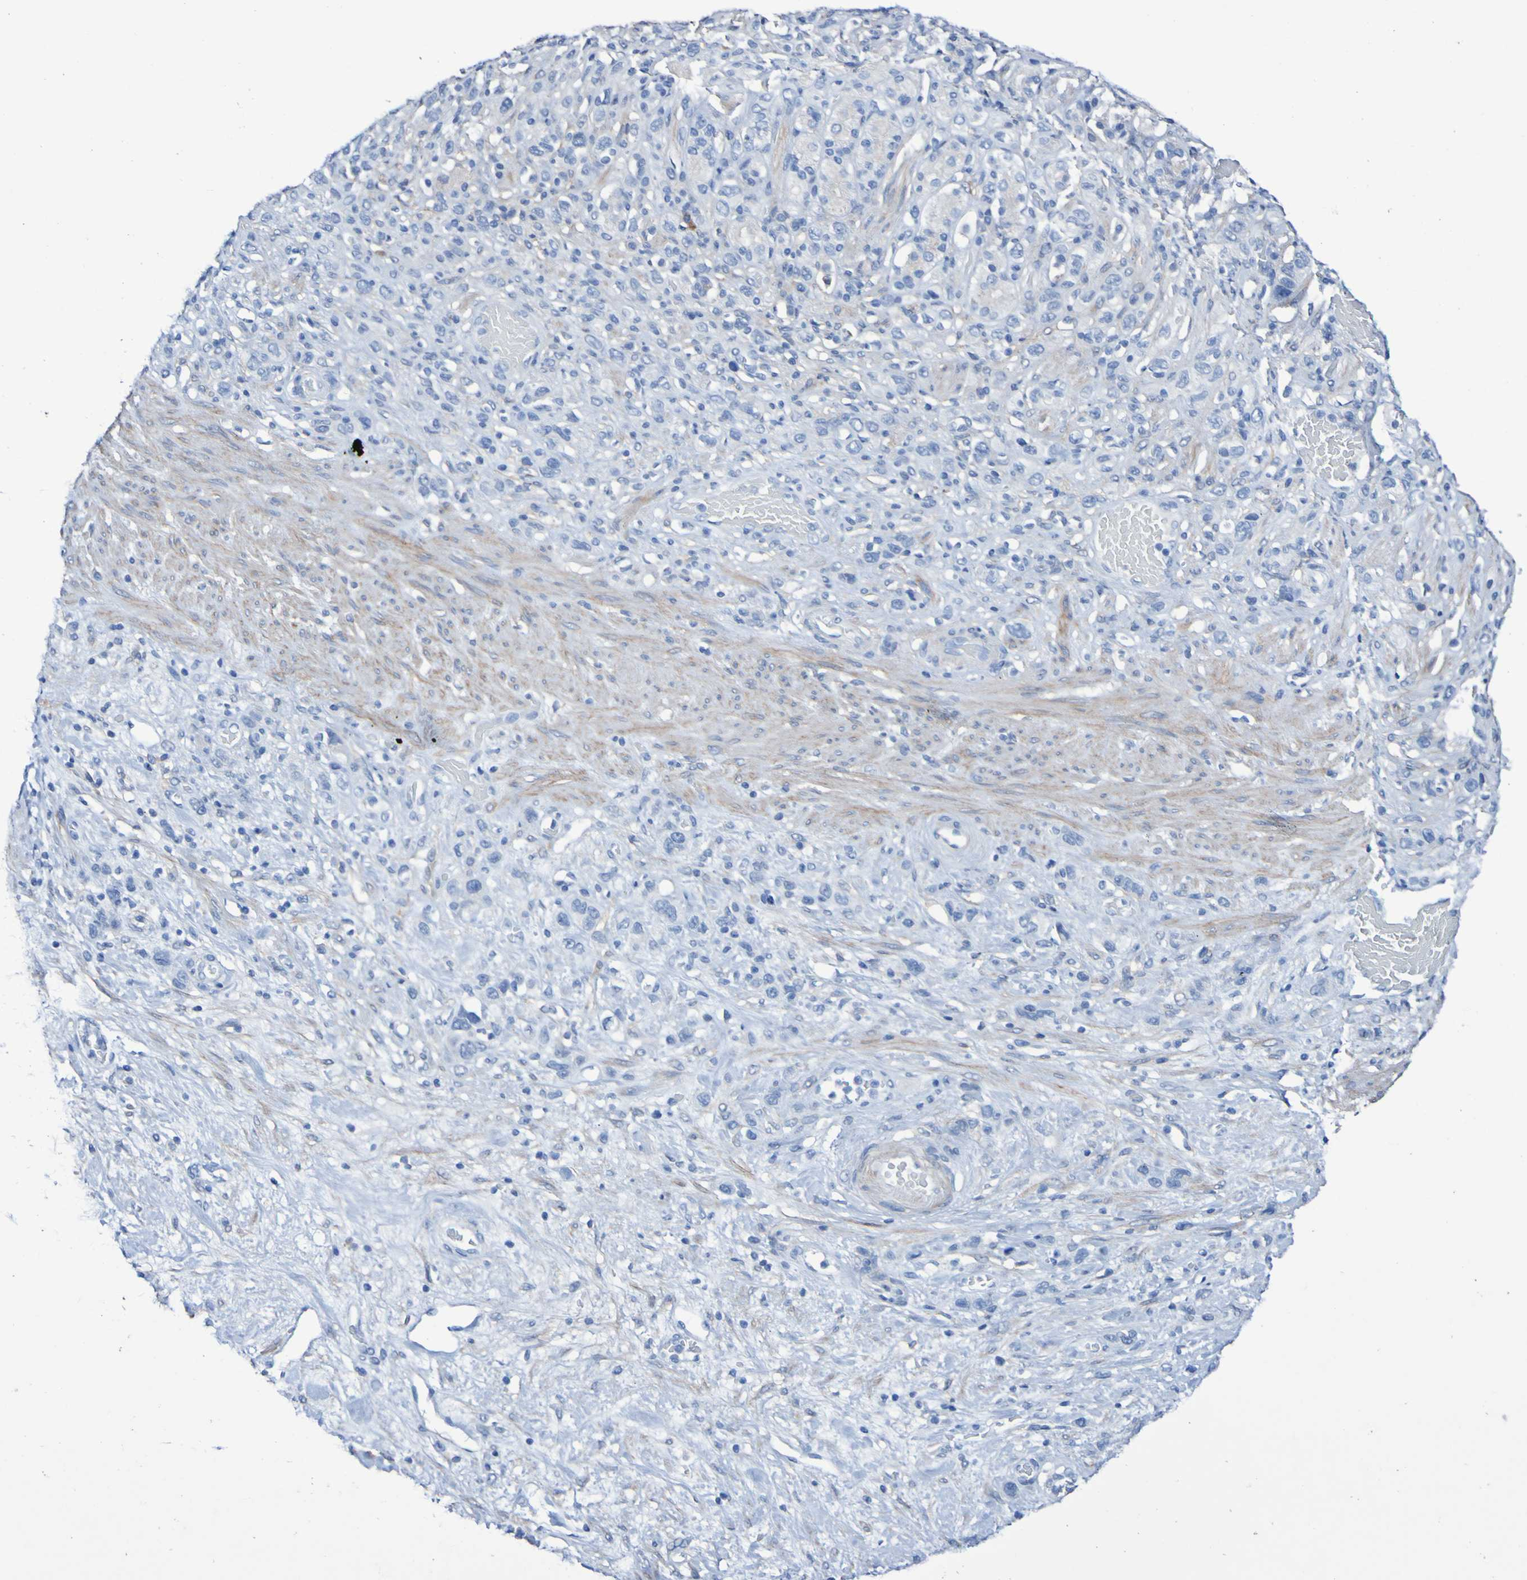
{"staining": {"intensity": "negative", "quantity": "none", "location": "none"}, "tissue": "stomach cancer", "cell_type": "Tumor cells", "image_type": "cancer", "snomed": [{"axis": "morphology", "description": "Adenocarcinoma, NOS"}, {"axis": "morphology", "description": "Adenocarcinoma, High grade"}, {"axis": "topography", "description": "Stomach, upper"}, {"axis": "topography", "description": "Stomach, lower"}], "caption": "Immunohistochemistry (IHC) photomicrograph of human stomach cancer stained for a protein (brown), which exhibits no positivity in tumor cells.", "gene": "SGCB", "patient": {"sex": "female", "age": 65}}